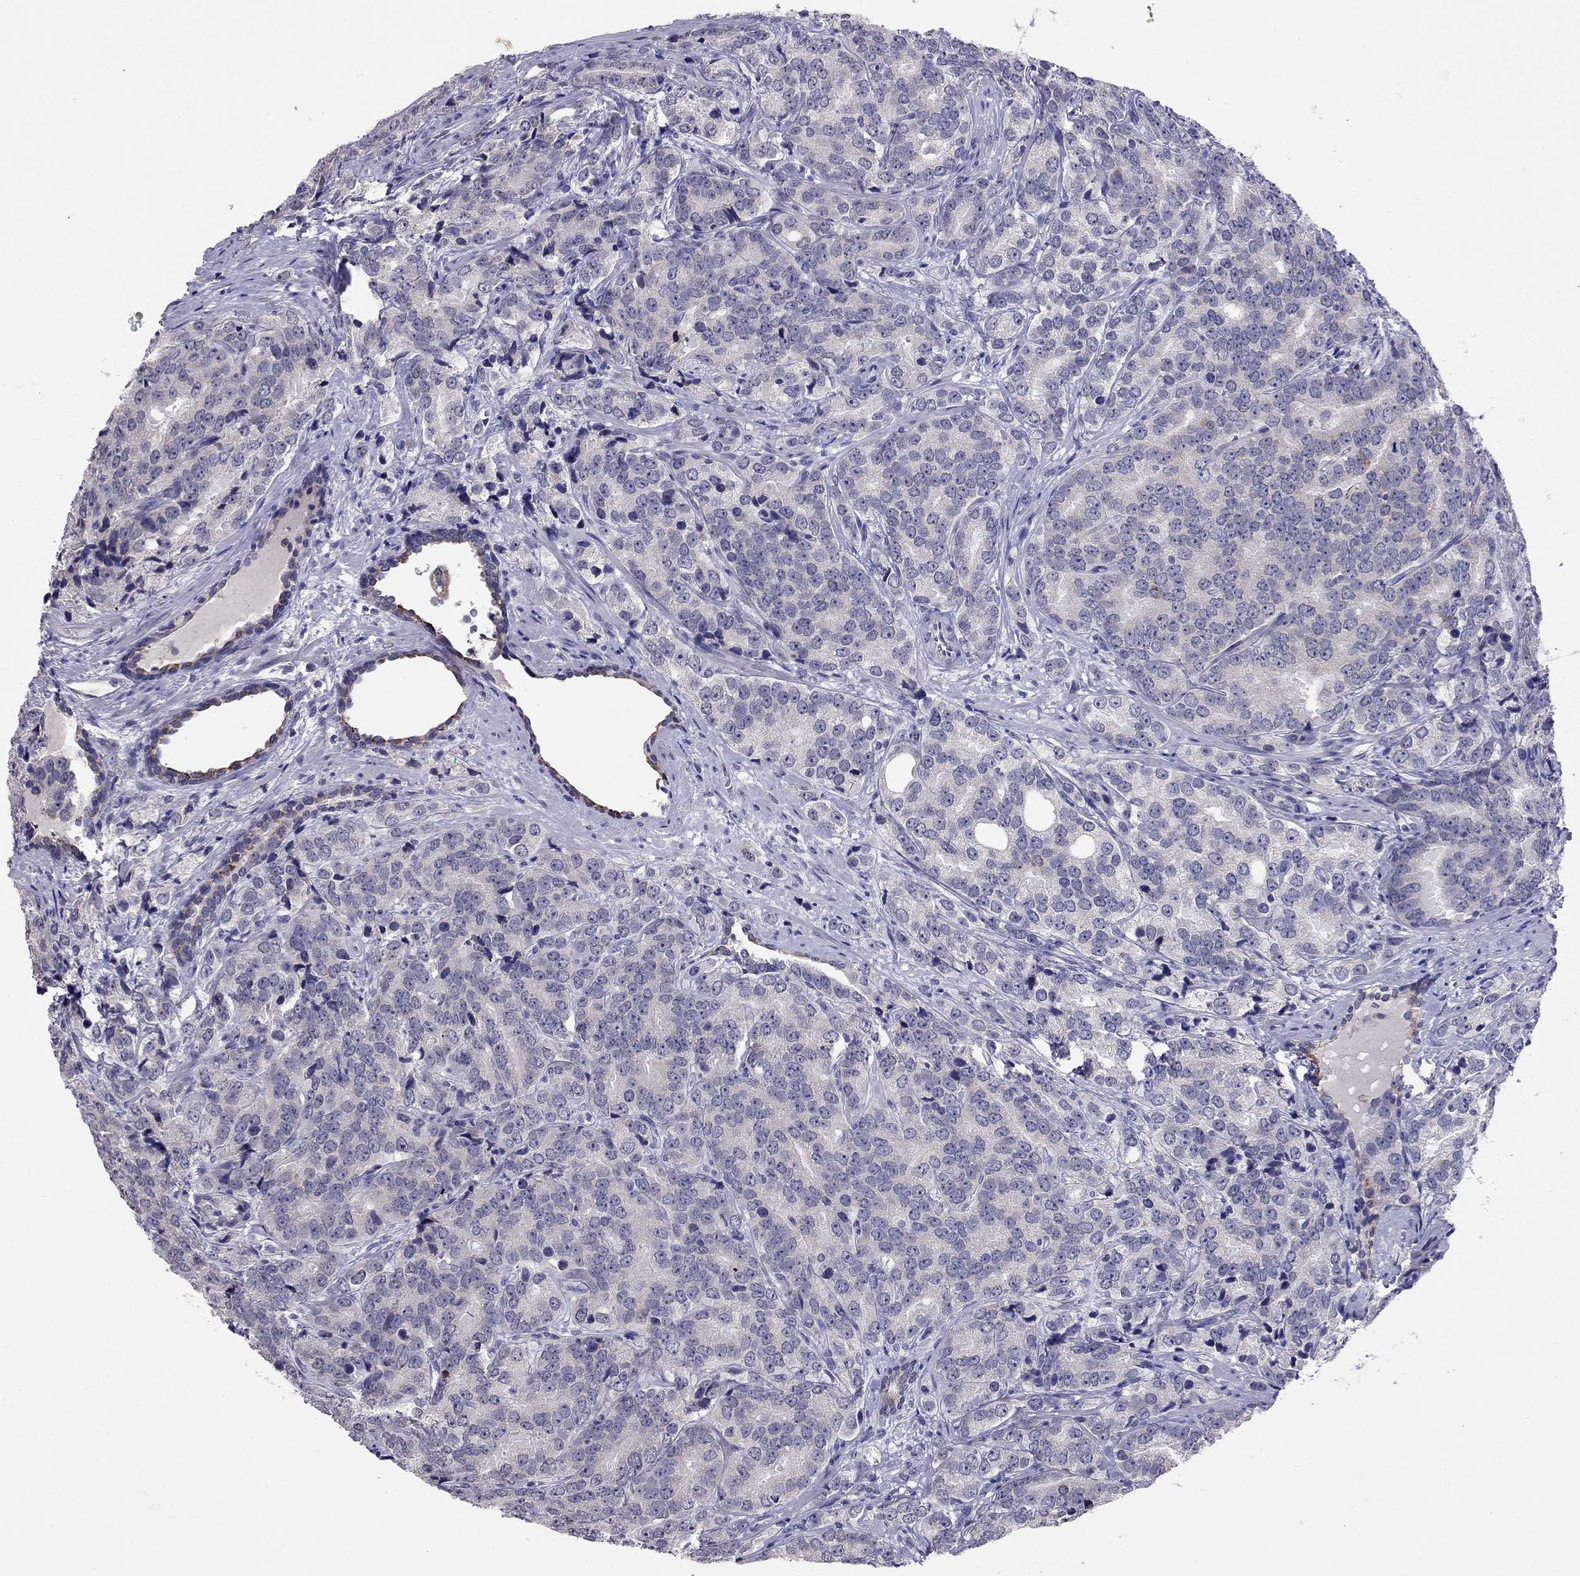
{"staining": {"intensity": "negative", "quantity": "none", "location": "none"}, "tissue": "prostate cancer", "cell_type": "Tumor cells", "image_type": "cancer", "snomed": [{"axis": "morphology", "description": "Adenocarcinoma, NOS"}, {"axis": "topography", "description": "Prostate"}], "caption": "This is an IHC image of human adenocarcinoma (prostate). There is no positivity in tumor cells.", "gene": "MYO3B", "patient": {"sex": "male", "age": 71}}